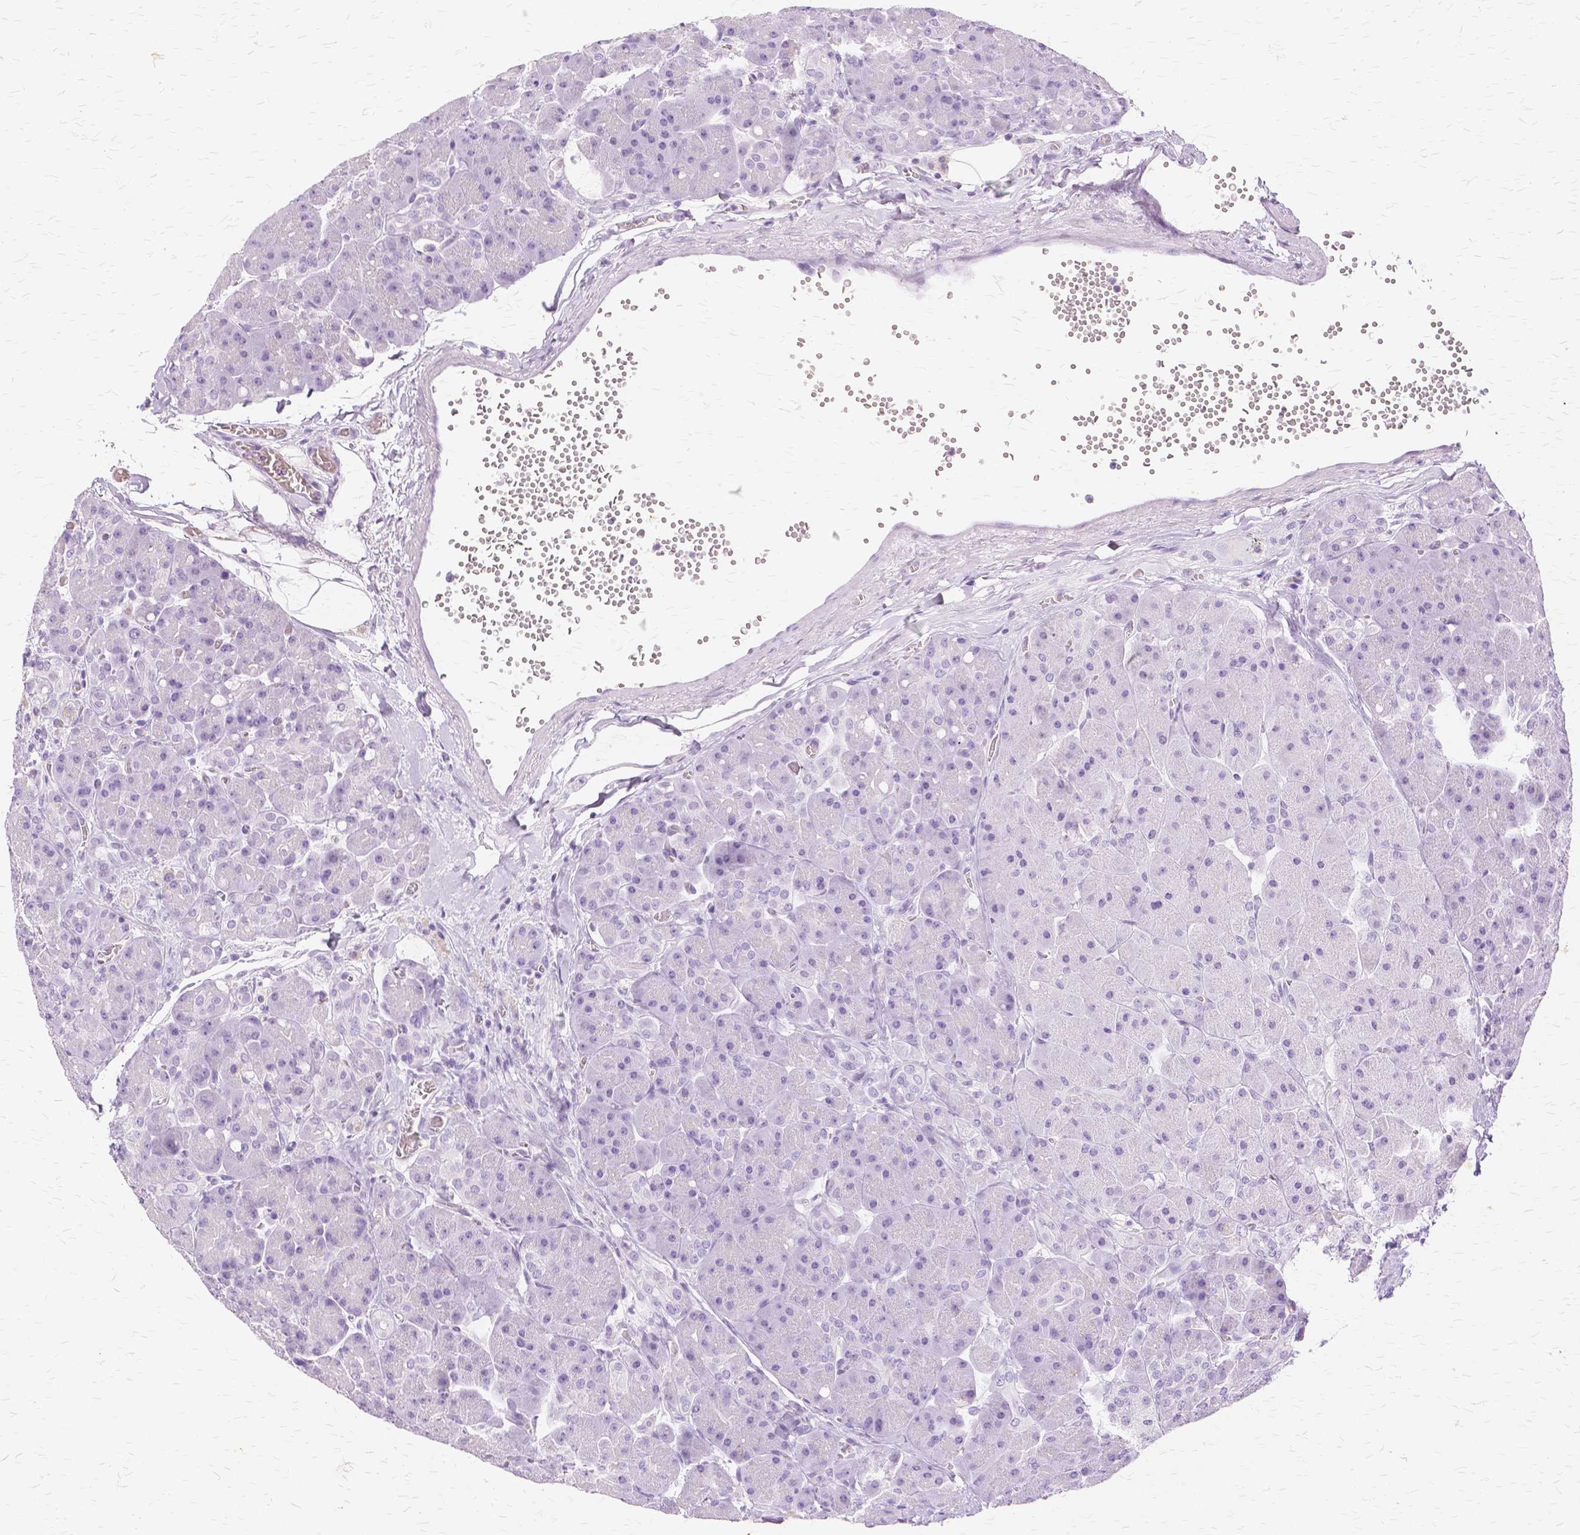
{"staining": {"intensity": "negative", "quantity": "none", "location": "none"}, "tissue": "pancreas", "cell_type": "Exocrine glandular cells", "image_type": "normal", "snomed": [{"axis": "morphology", "description": "Normal tissue, NOS"}, {"axis": "topography", "description": "Pancreas"}], "caption": "An image of human pancreas is negative for staining in exocrine glandular cells. (Immunohistochemistry, brightfield microscopy, high magnification).", "gene": "TGM1", "patient": {"sex": "male", "age": 55}}